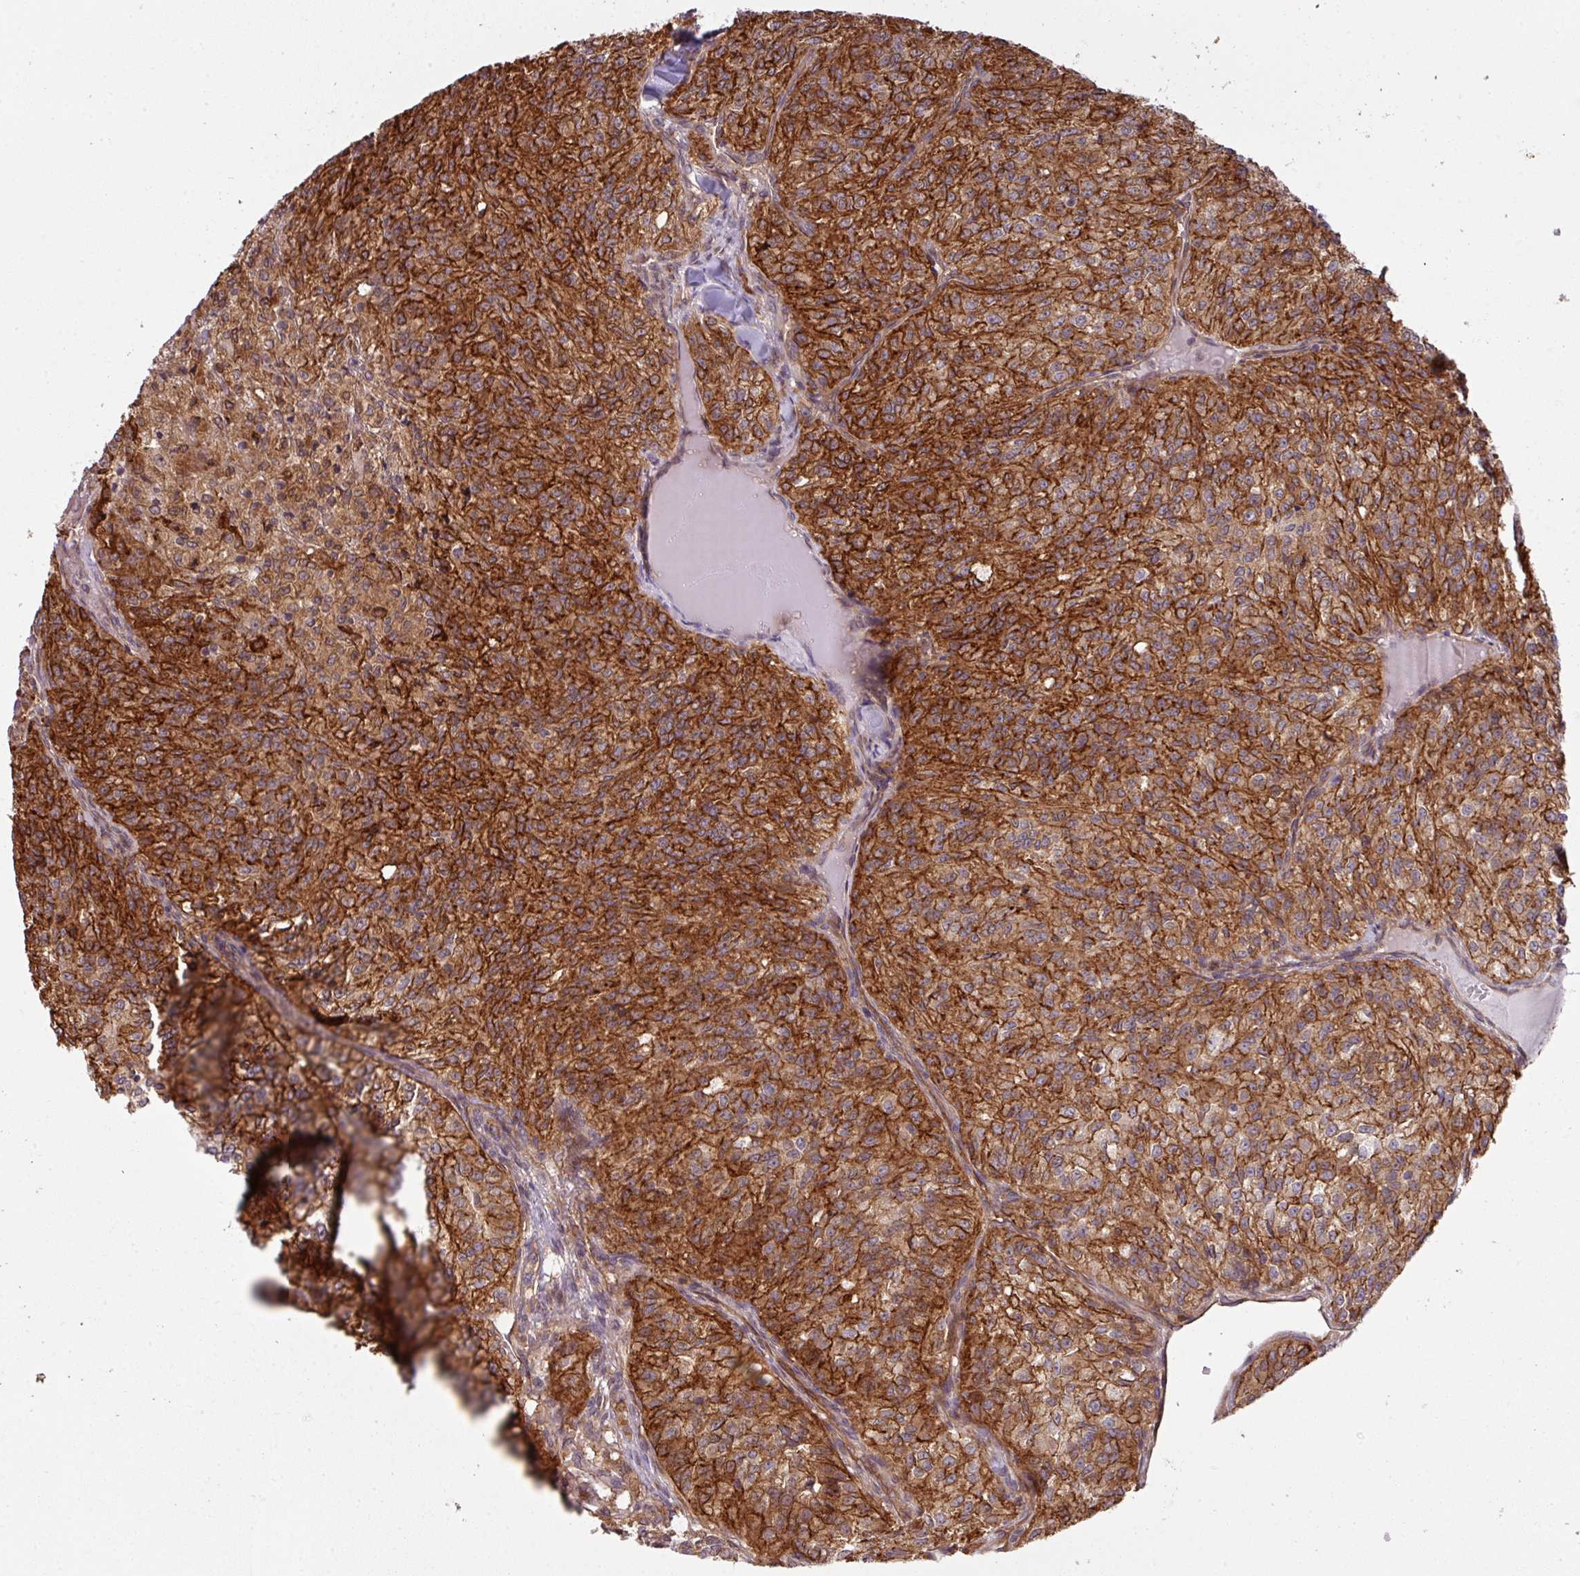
{"staining": {"intensity": "strong", "quantity": ">75%", "location": "cytoplasmic/membranous"}, "tissue": "renal cancer", "cell_type": "Tumor cells", "image_type": "cancer", "snomed": [{"axis": "morphology", "description": "Adenocarcinoma, NOS"}, {"axis": "topography", "description": "Kidney"}], "caption": "This is an image of IHC staining of adenocarcinoma (renal), which shows strong staining in the cytoplasmic/membranous of tumor cells.", "gene": "CYFIP2", "patient": {"sex": "female", "age": 63}}